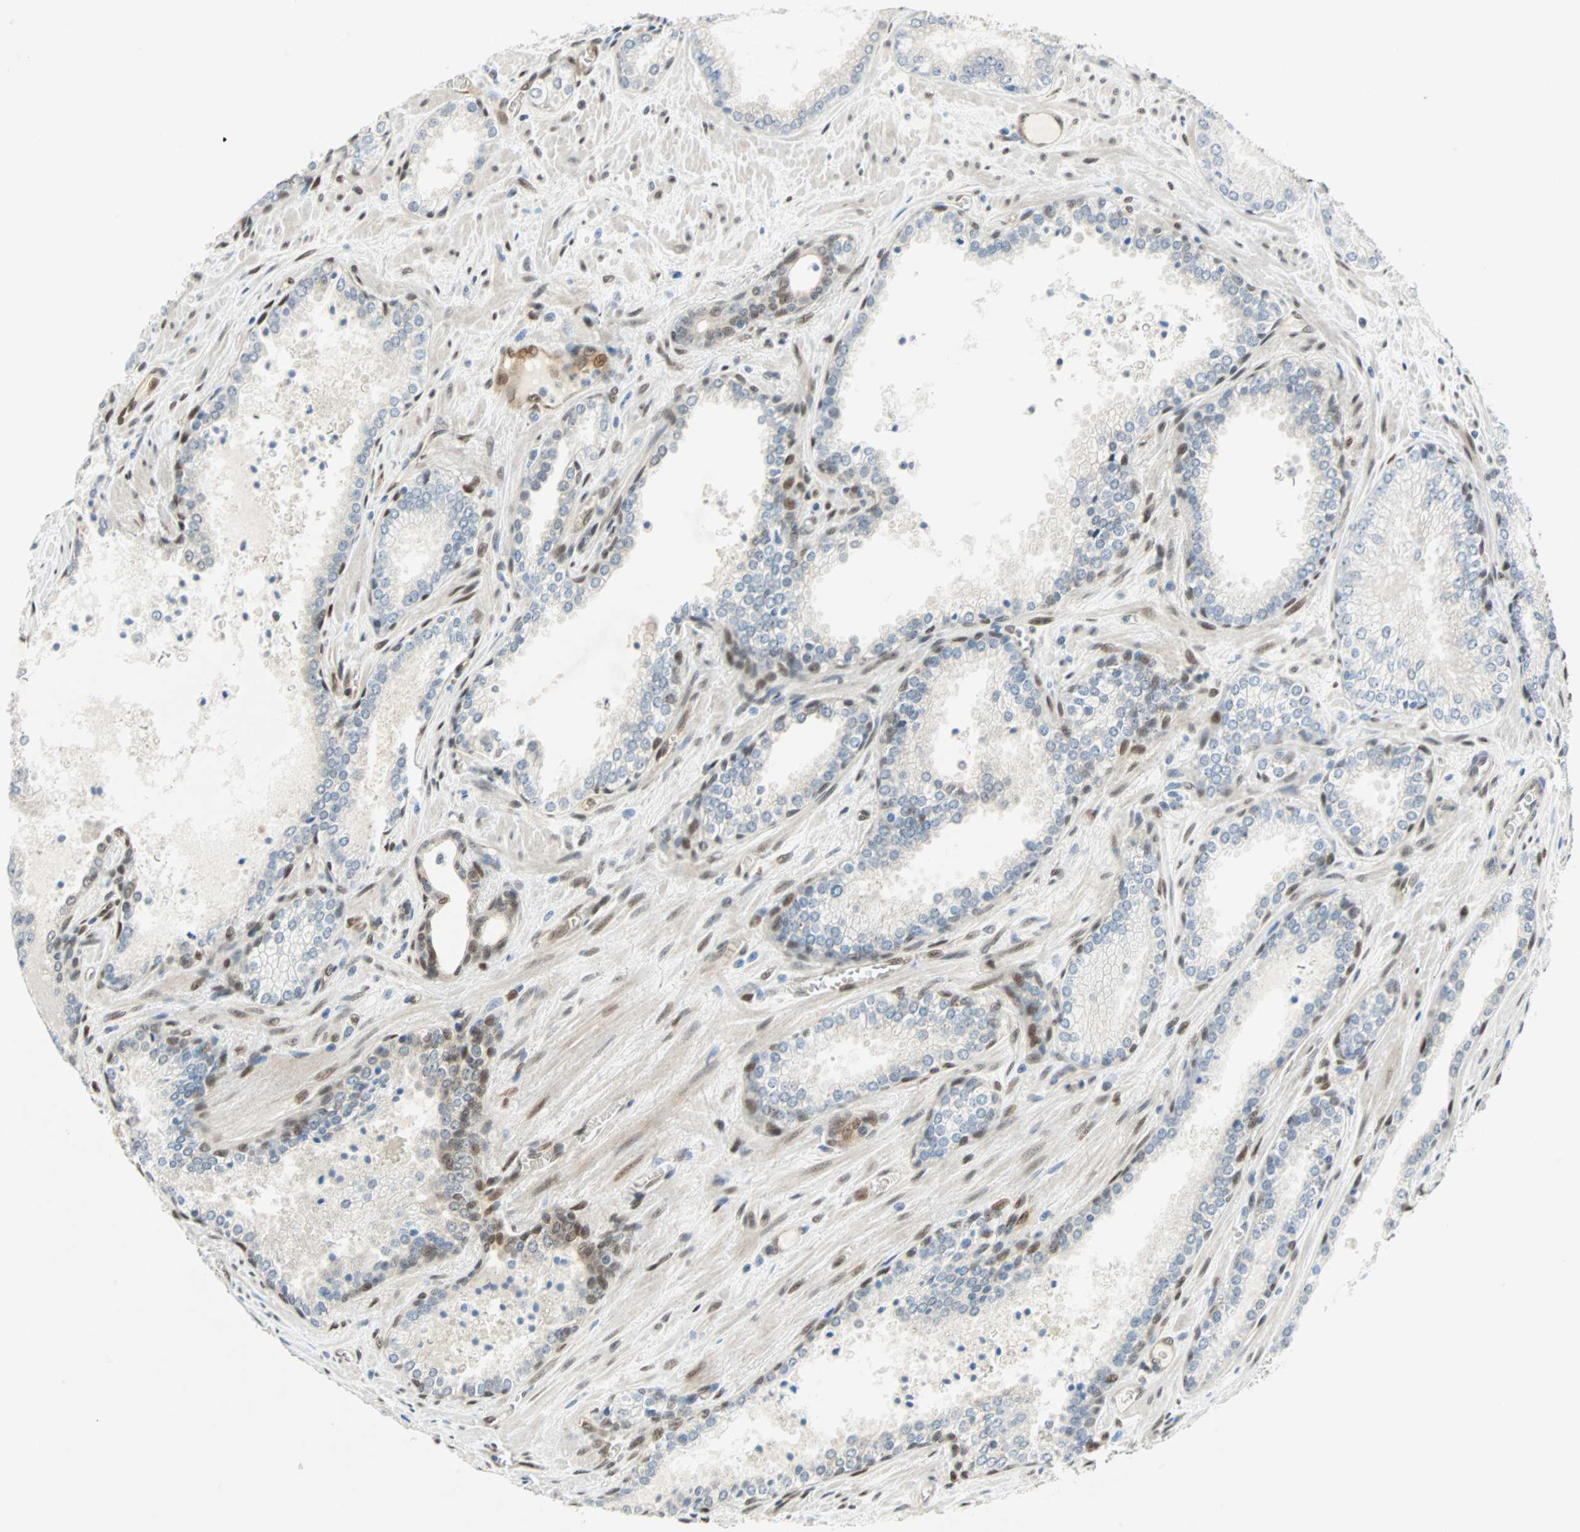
{"staining": {"intensity": "negative", "quantity": "none", "location": "none"}, "tissue": "prostate cancer", "cell_type": "Tumor cells", "image_type": "cancer", "snomed": [{"axis": "morphology", "description": "Adenocarcinoma, Low grade"}, {"axis": "topography", "description": "Prostate"}], "caption": "High magnification brightfield microscopy of prostate cancer (adenocarcinoma (low-grade)) stained with DAB (3,3'-diaminobenzidine) (brown) and counterstained with hematoxylin (blue): tumor cells show no significant staining.", "gene": "WWTR1", "patient": {"sex": "male", "age": 60}}